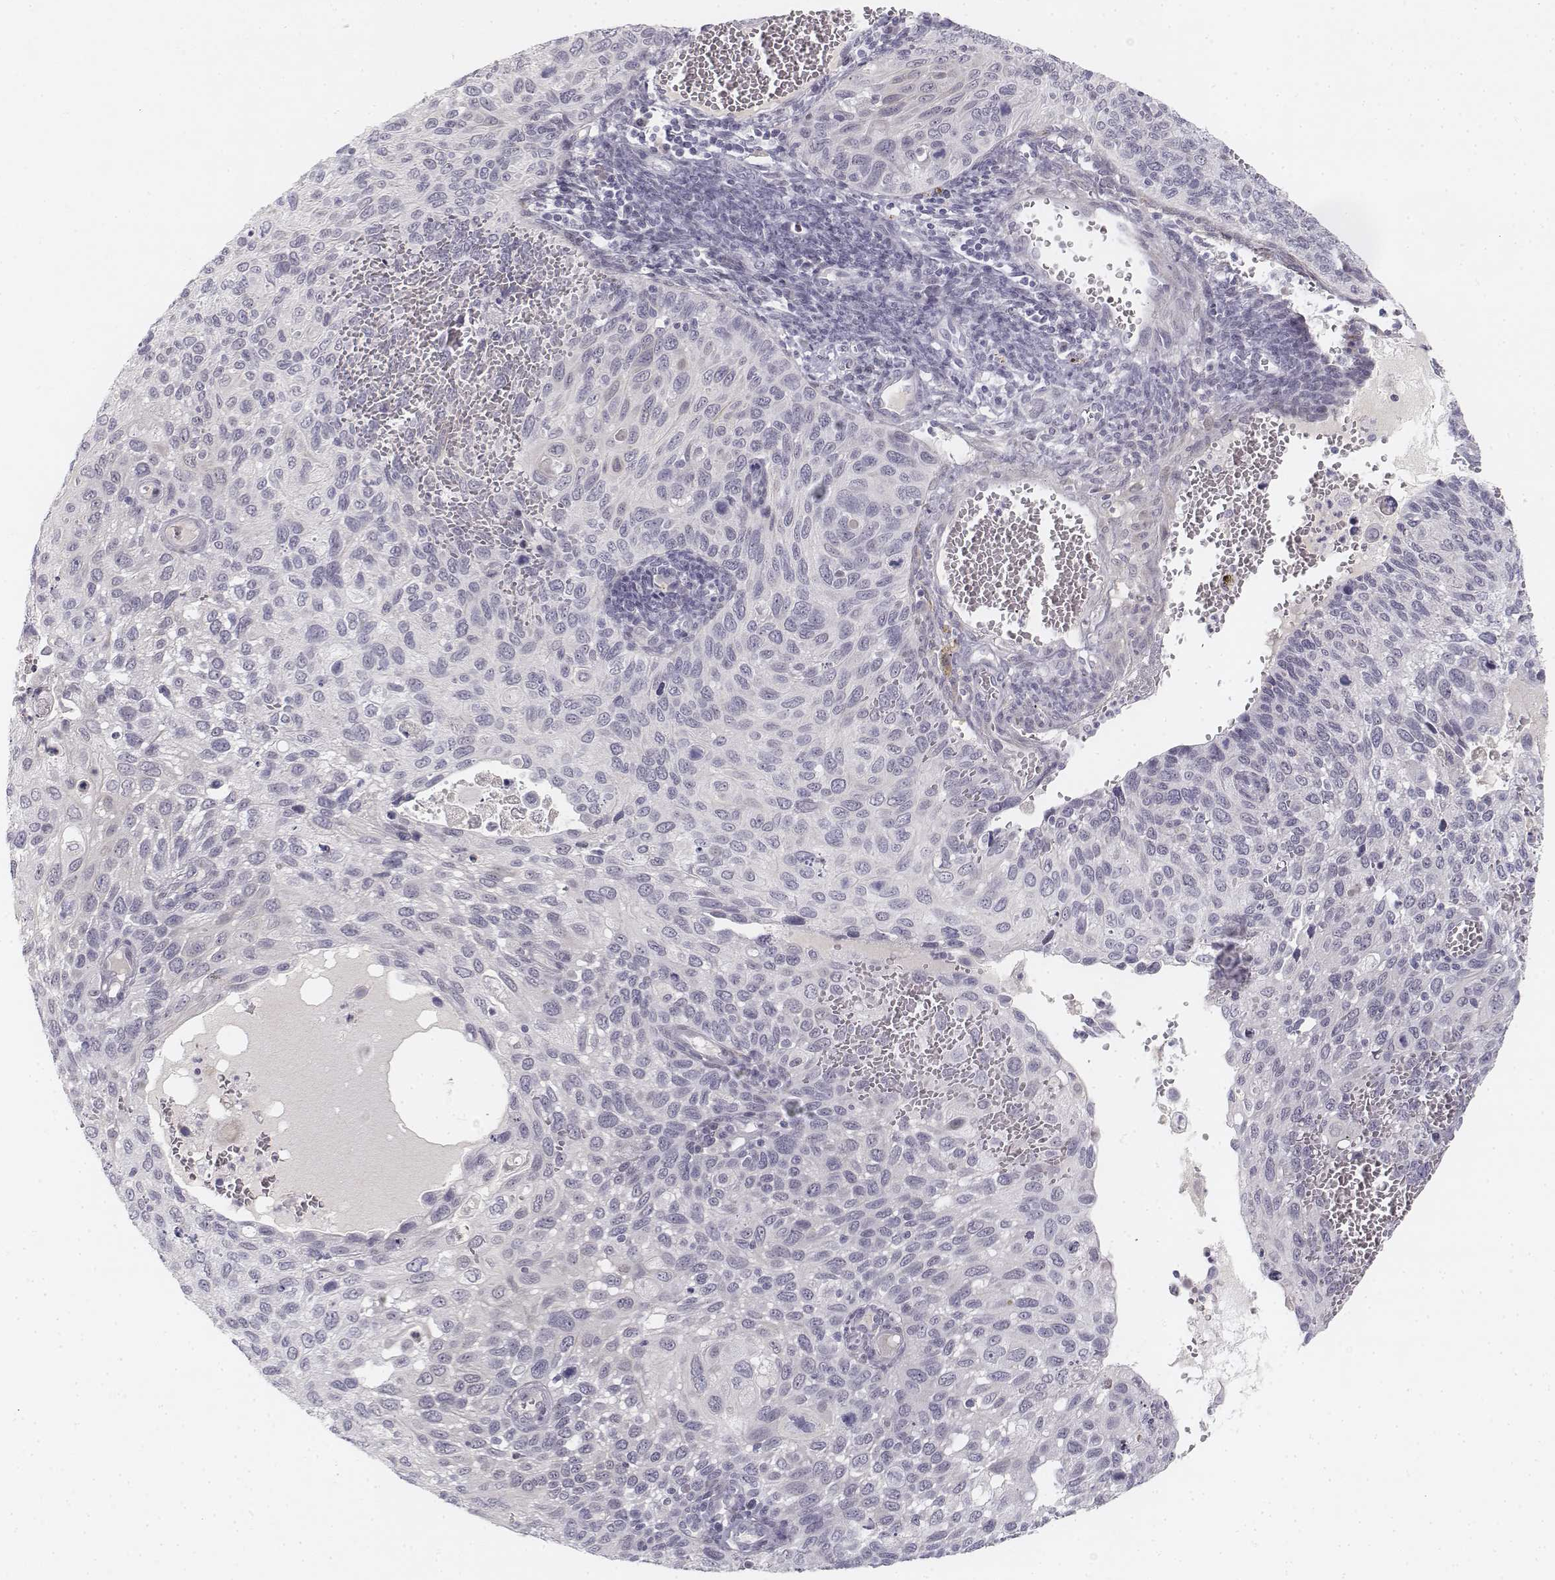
{"staining": {"intensity": "negative", "quantity": "none", "location": "none"}, "tissue": "cervical cancer", "cell_type": "Tumor cells", "image_type": "cancer", "snomed": [{"axis": "morphology", "description": "Squamous cell carcinoma, NOS"}, {"axis": "topography", "description": "Cervix"}], "caption": "An immunohistochemistry image of squamous cell carcinoma (cervical) is shown. There is no staining in tumor cells of squamous cell carcinoma (cervical).", "gene": "KRT84", "patient": {"sex": "female", "age": 70}}